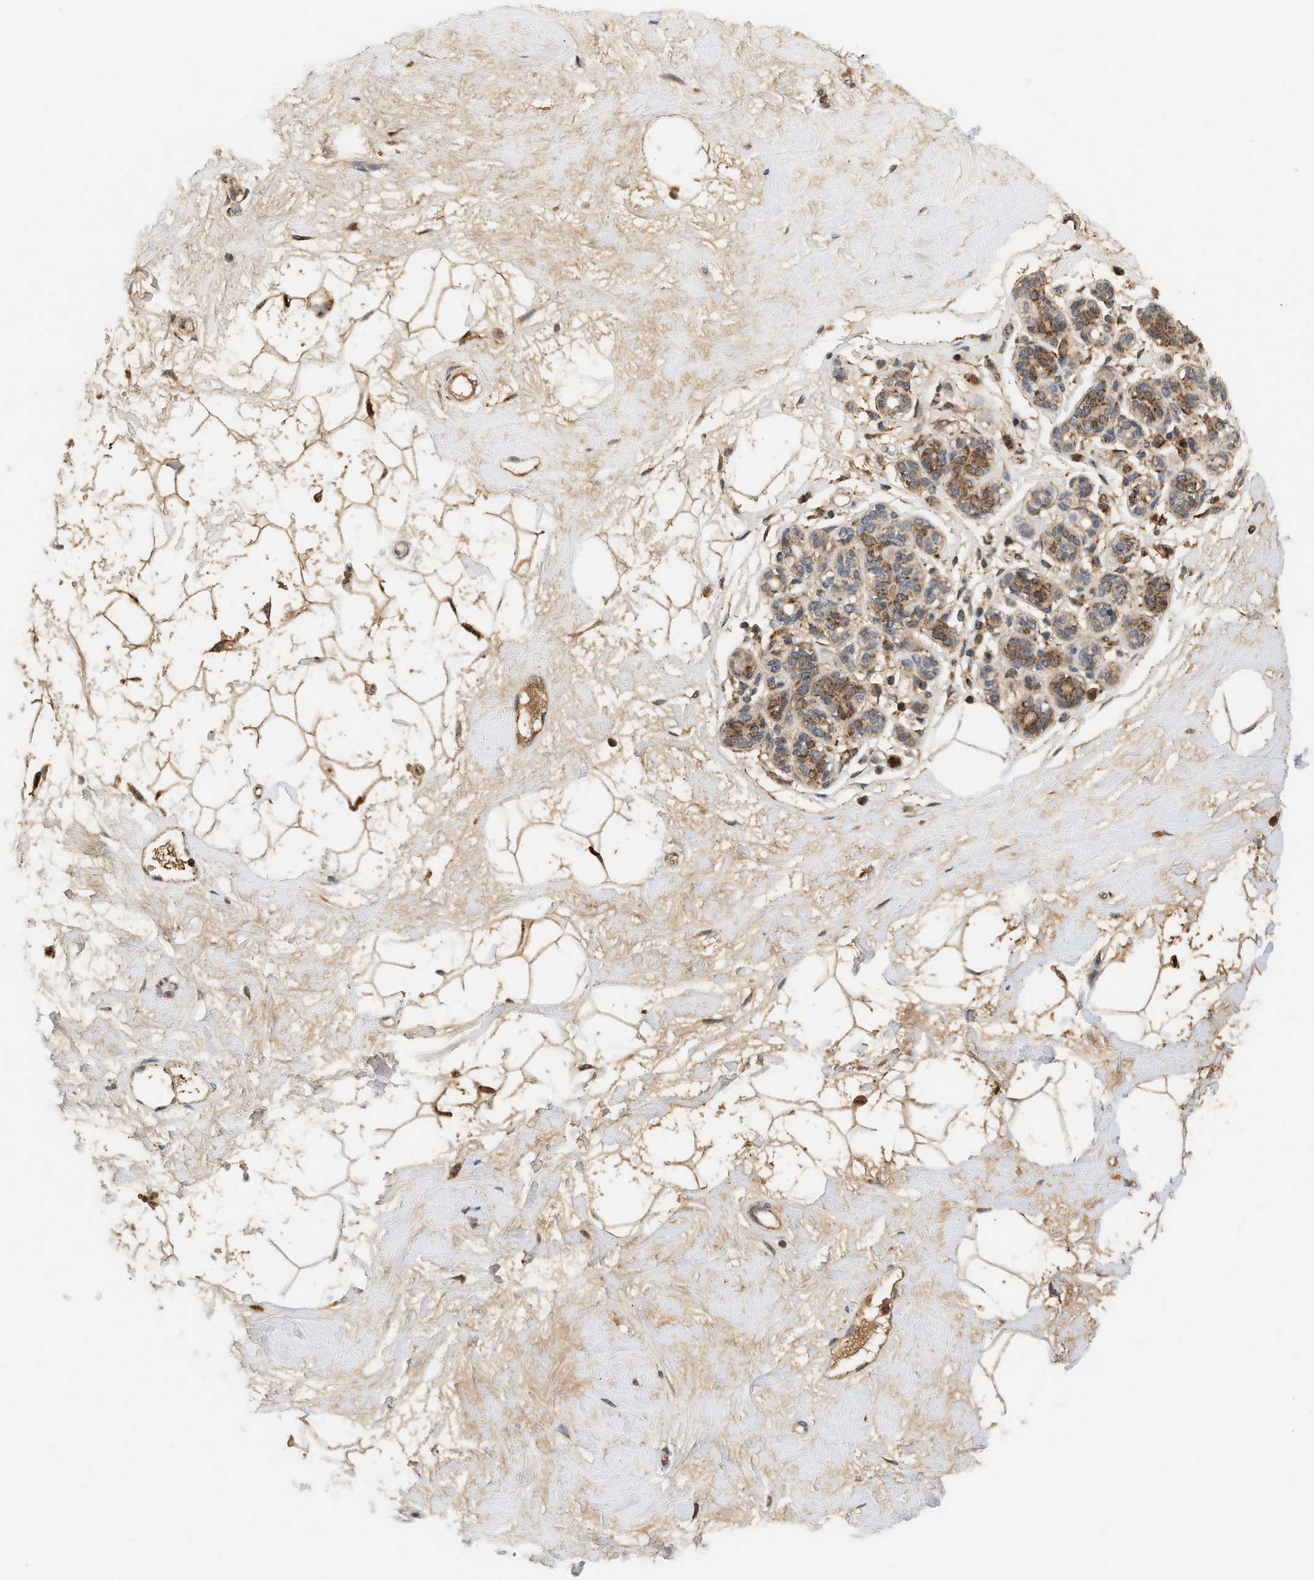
{"staining": {"intensity": "weak", "quantity": "25%-75%", "location": "cytoplasmic/membranous"}, "tissue": "breast", "cell_type": "Adipocytes", "image_type": "normal", "snomed": [{"axis": "morphology", "description": "Normal tissue, NOS"}, {"axis": "morphology", "description": "Lobular carcinoma"}, {"axis": "topography", "description": "Breast"}], "caption": "A brown stain shows weak cytoplasmic/membranous expression of a protein in adipocytes of unremarkable breast. (Brightfield microscopy of DAB IHC at high magnification).", "gene": "MCU", "patient": {"sex": "female", "age": 59}}